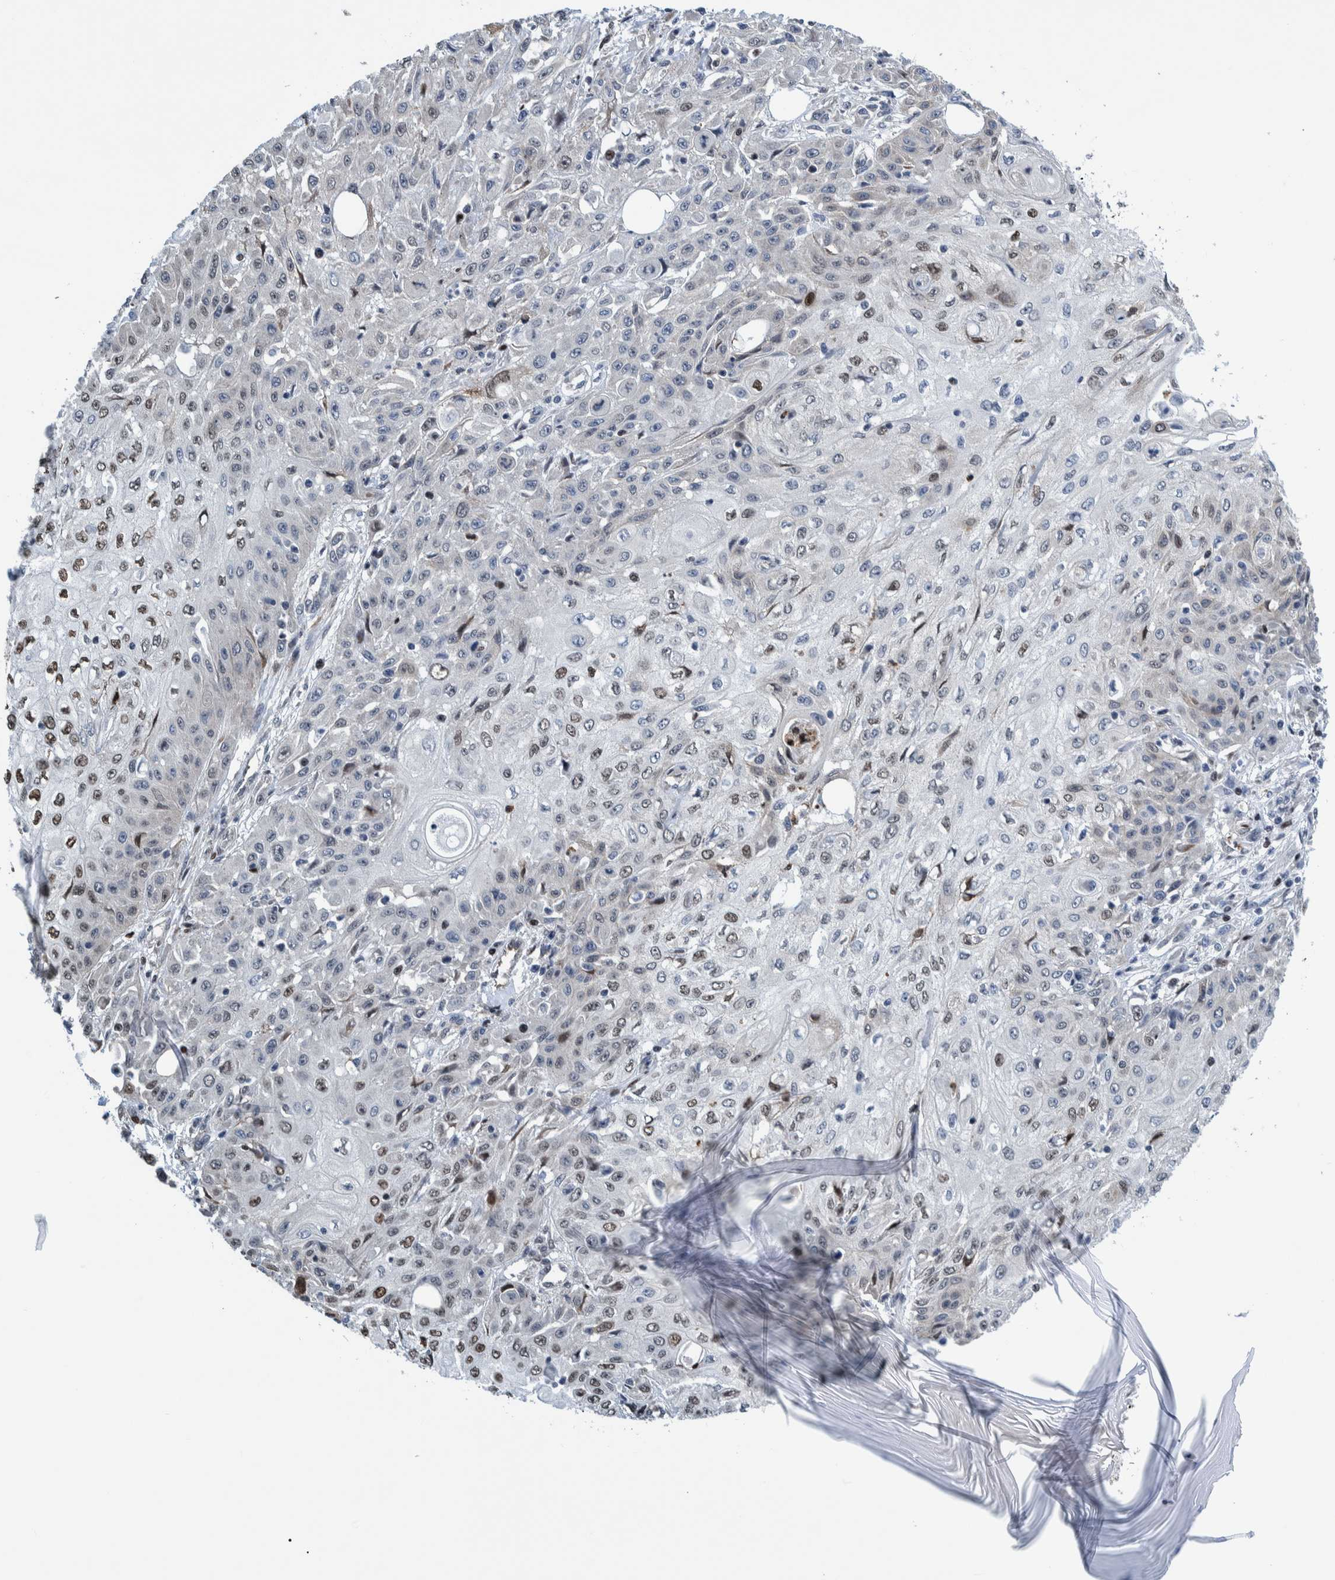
{"staining": {"intensity": "strong", "quantity": "<25%", "location": "nuclear"}, "tissue": "skin cancer", "cell_type": "Tumor cells", "image_type": "cancer", "snomed": [{"axis": "morphology", "description": "Squamous cell carcinoma, NOS"}, {"axis": "morphology", "description": "Squamous cell carcinoma, metastatic, NOS"}, {"axis": "topography", "description": "Skin"}, {"axis": "topography", "description": "Lymph node"}], "caption": "Protein expression analysis of human skin metastatic squamous cell carcinoma reveals strong nuclear positivity in approximately <25% of tumor cells.", "gene": "HEATR9", "patient": {"sex": "male", "age": 75}}